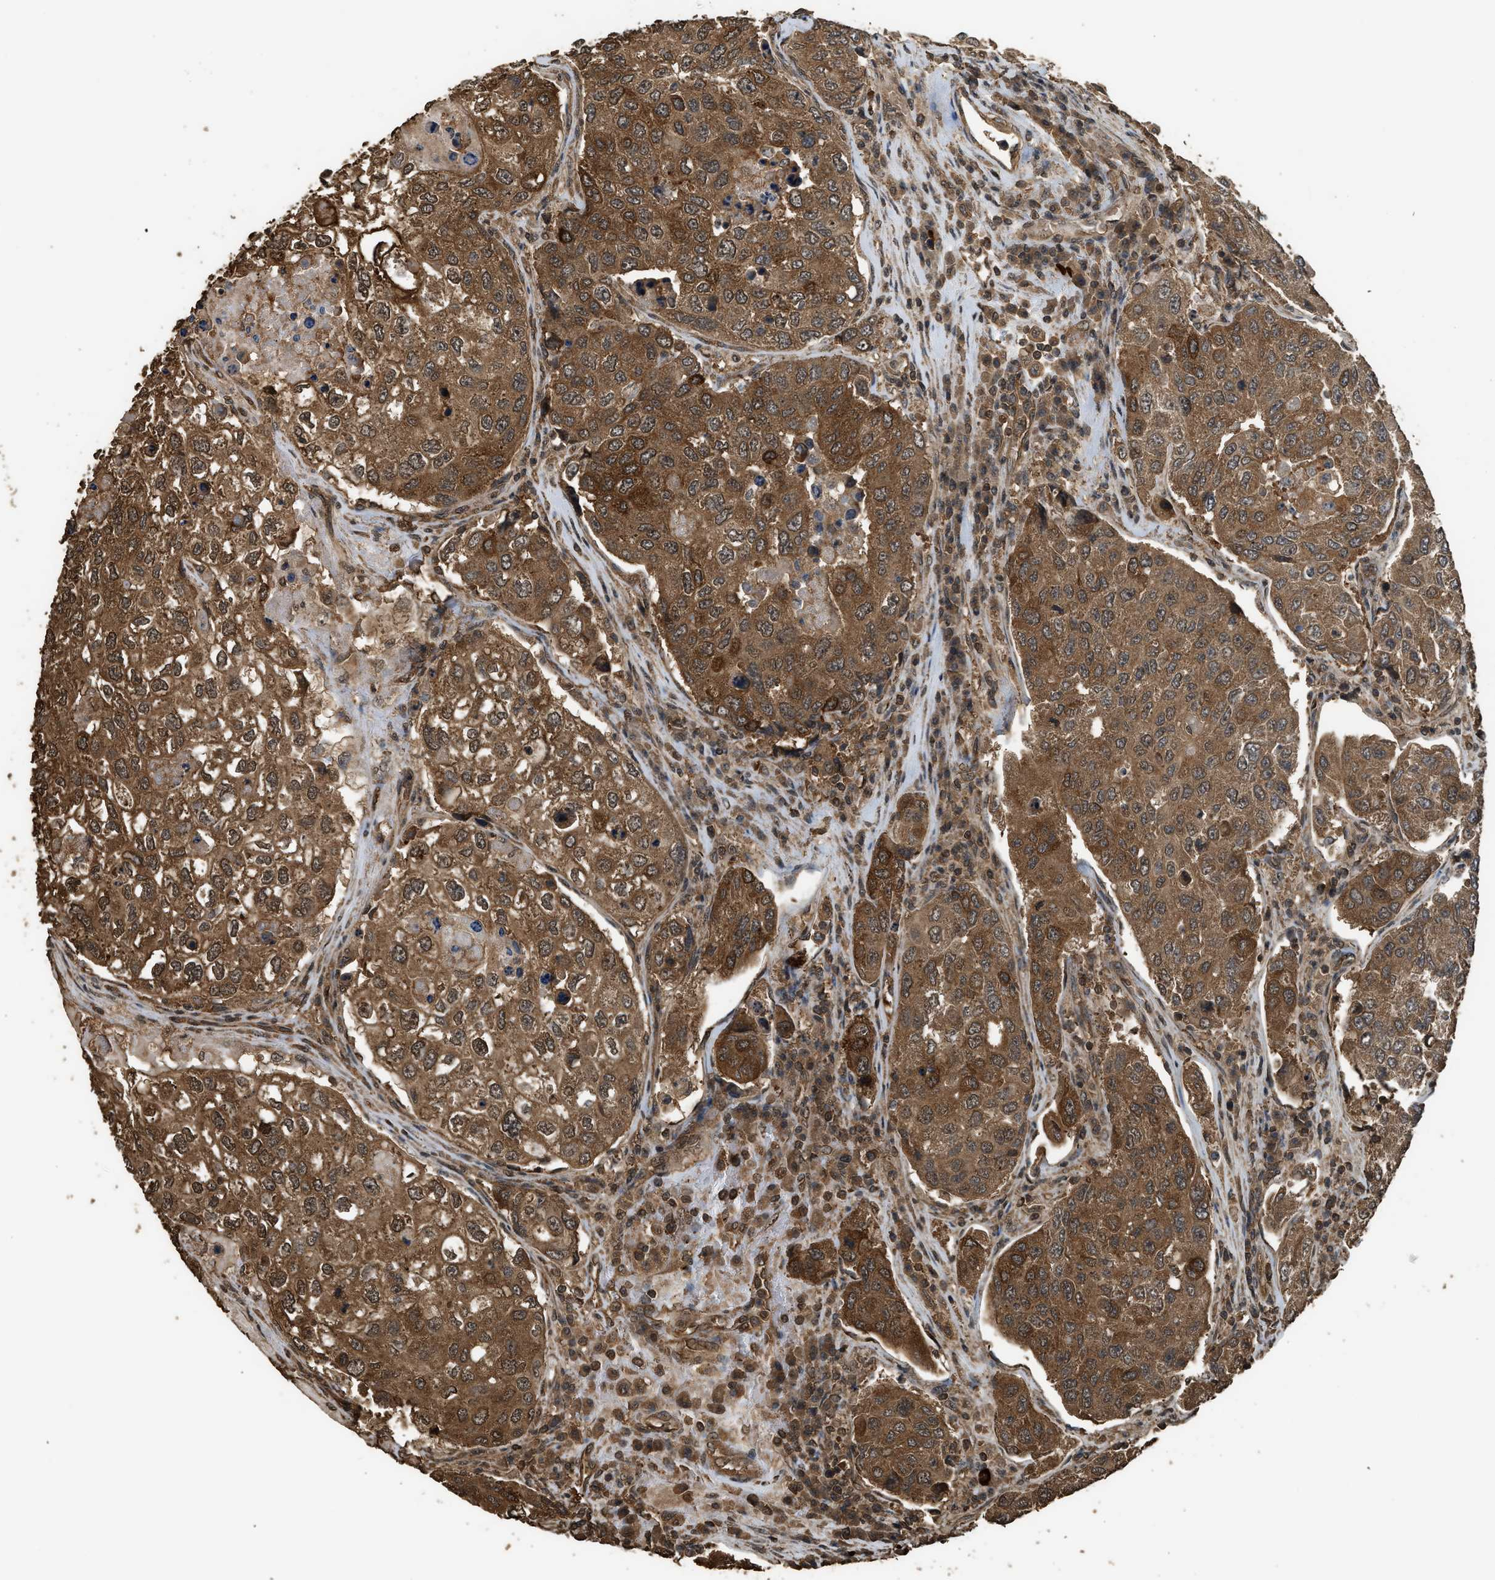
{"staining": {"intensity": "strong", "quantity": ">75%", "location": "cytoplasmic/membranous"}, "tissue": "urothelial cancer", "cell_type": "Tumor cells", "image_type": "cancer", "snomed": [{"axis": "morphology", "description": "Urothelial carcinoma, High grade"}, {"axis": "topography", "description": "Lymph node"}, {"axis": "topography", "description": "Urinary bladder"}], "caption": "High-power microscopy captured an immunohistochemistry histopathology image of urothelial cancer, revealing strong cytoplasmic/membranous expression in approximately >75% of tumor cells. (Brightfield microscopy of DAB IHC at high magnification).", "gene": "MYBL2", "patient": {"sex": "male", "age": 51}}